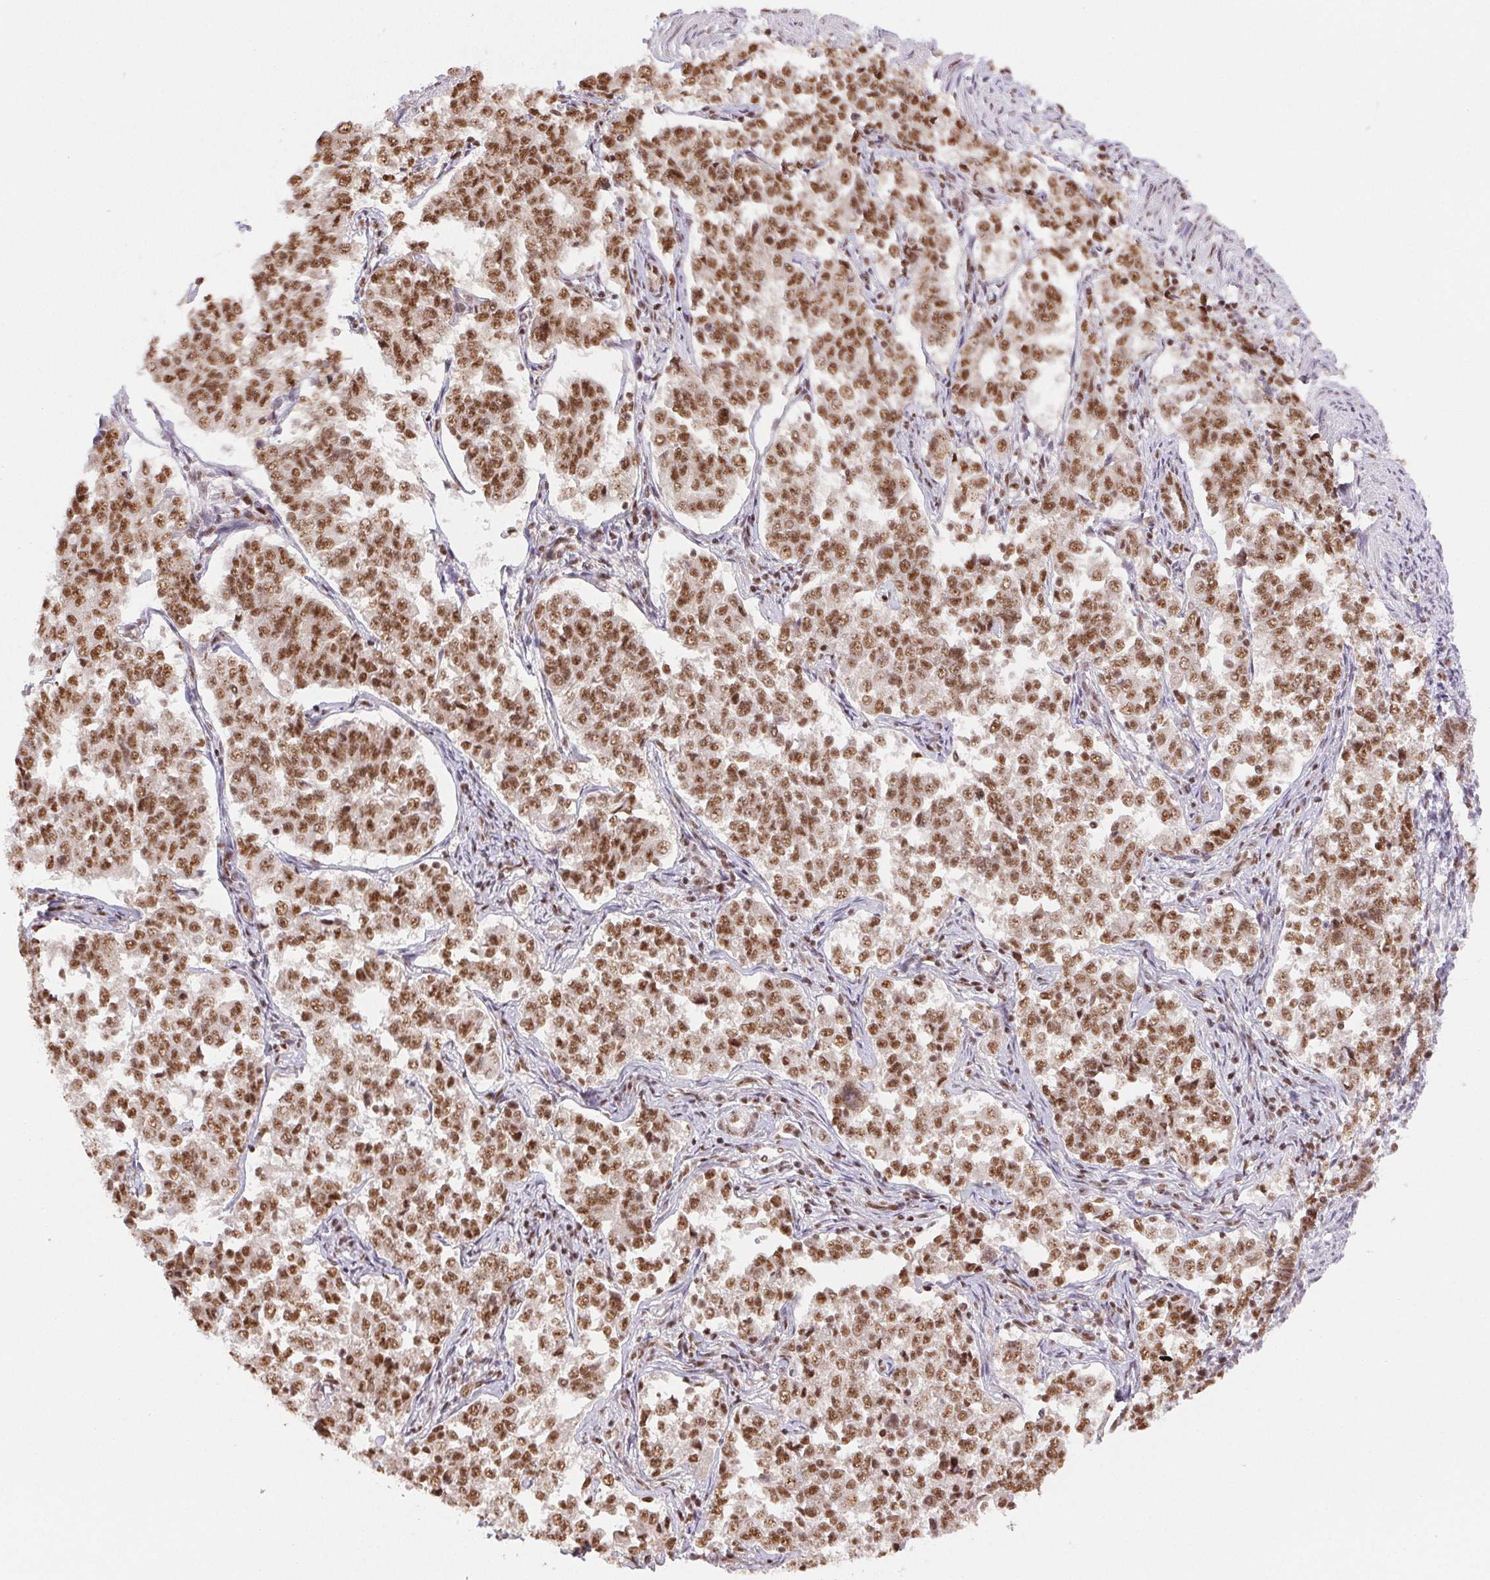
{"staining": {"intensity": "moderate", "quantity": ">75%", "location": "nuclear"}, "tissue": "endometrial cancer", "cell_type": "Tumor cells", "image_type": "cancer", "snomed": [{"axis": "morphology", "description": "Adenocarcinoma, NOS"}, {"axis": "topography", "description": "Endometrium"}], "caption": "A brown stain highlights moderate nuclear staining of a protein in endometrial cancer tumor cells. Immunohistochemistry stains the protein in brown and the nuclei are stained blue.", "gene": "IK", "patient": {"sex": "female", "age": 43}}